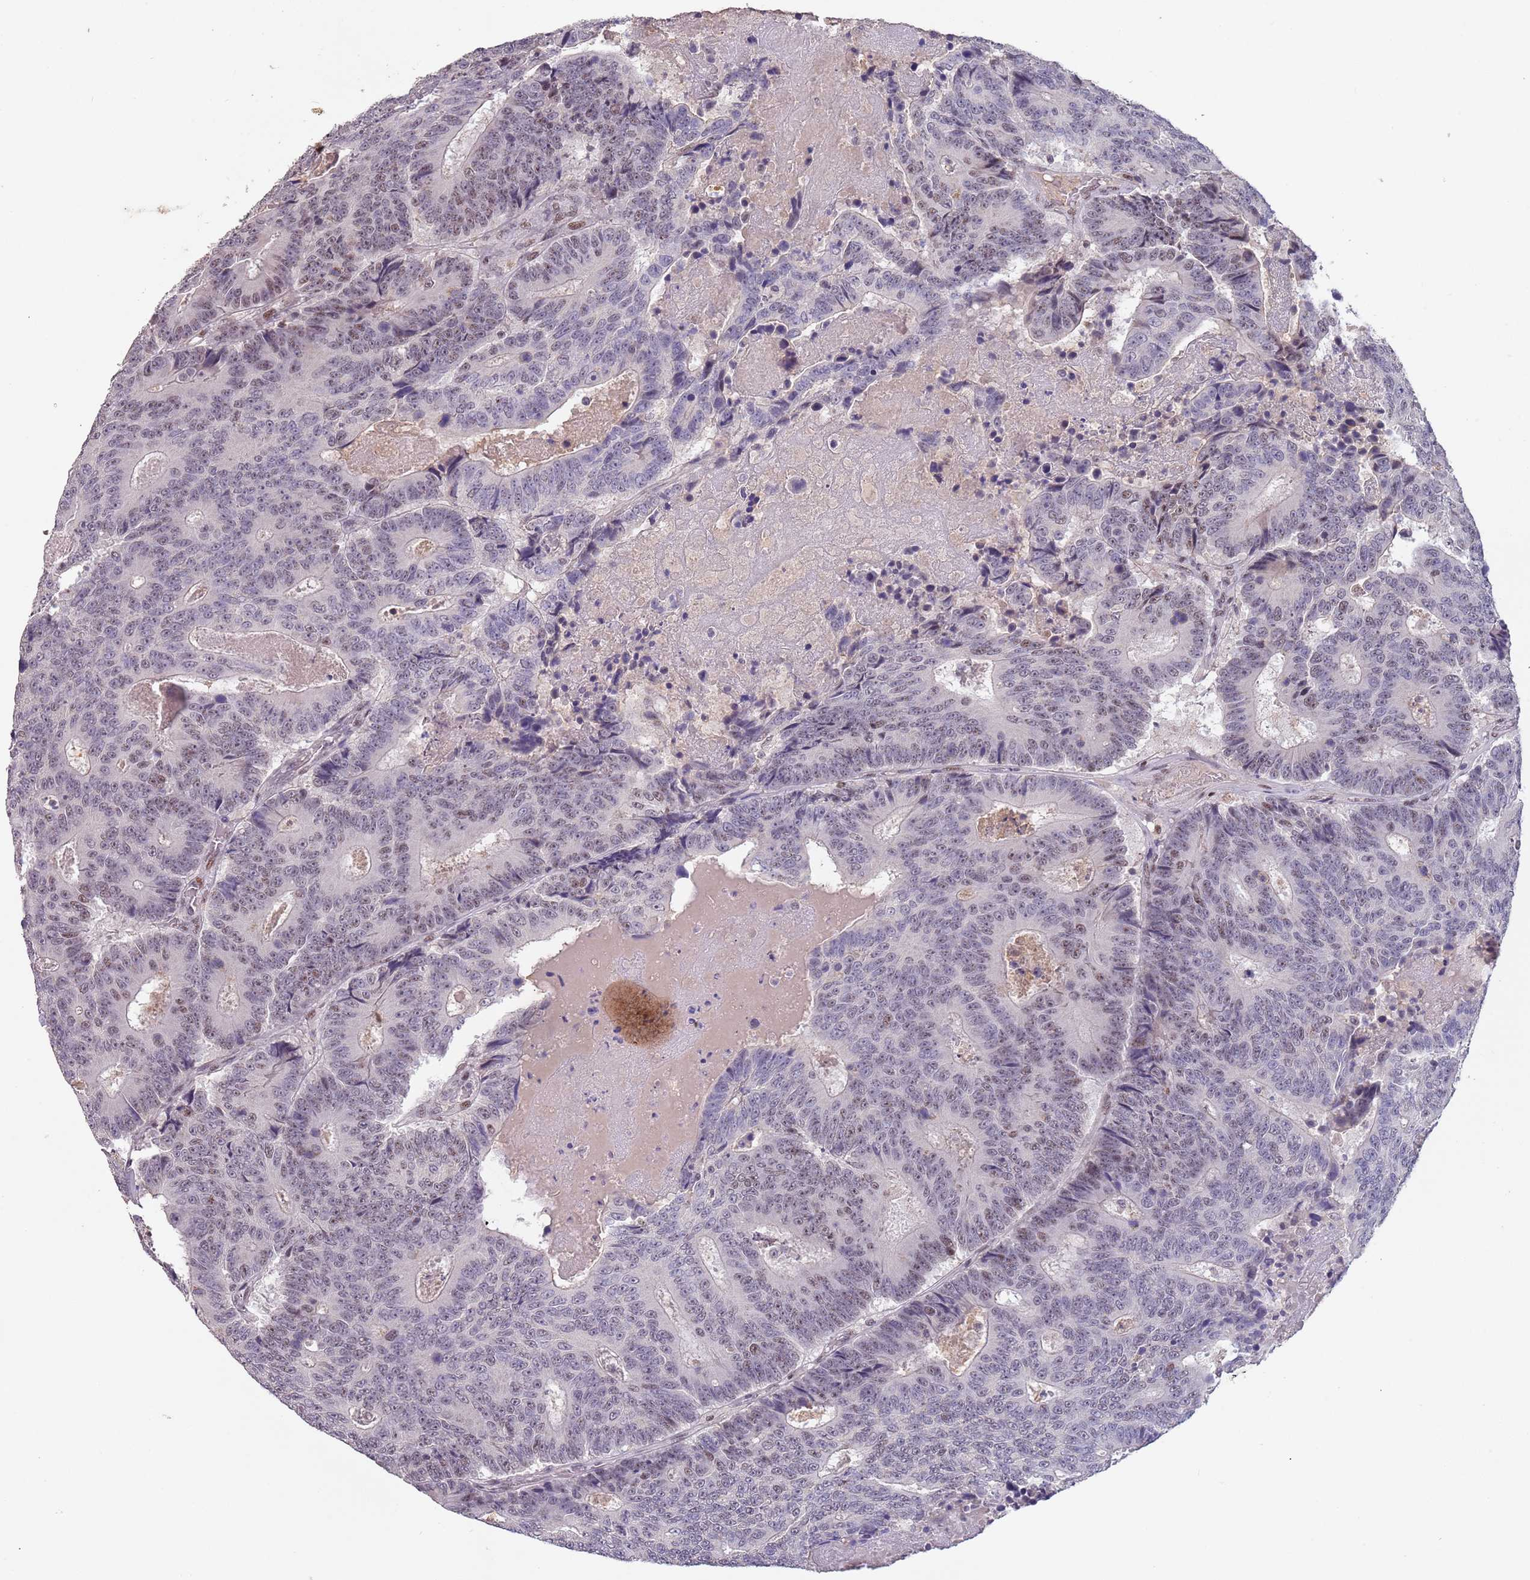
{"staining": {"intensity": "weak", "quantity": "25%-75%", "location": "nuclear"}, "tissue": "colorectal cancer", "cell_type": "Tumor cells", "image_type": "cancer", "snomed": [{"axis": "morphology", "description": "Adenocarcinoma, NOS"}, {"axis": "topography", "description": "Colon"}], "caption": "Human colorectal adenocarcinoma stained with a brown dye displays weak nuclear positive expression in about 25%-75% of tumor cells.", "gene": "CIZ1", "patient": {"sex": "male", "age": 83}}